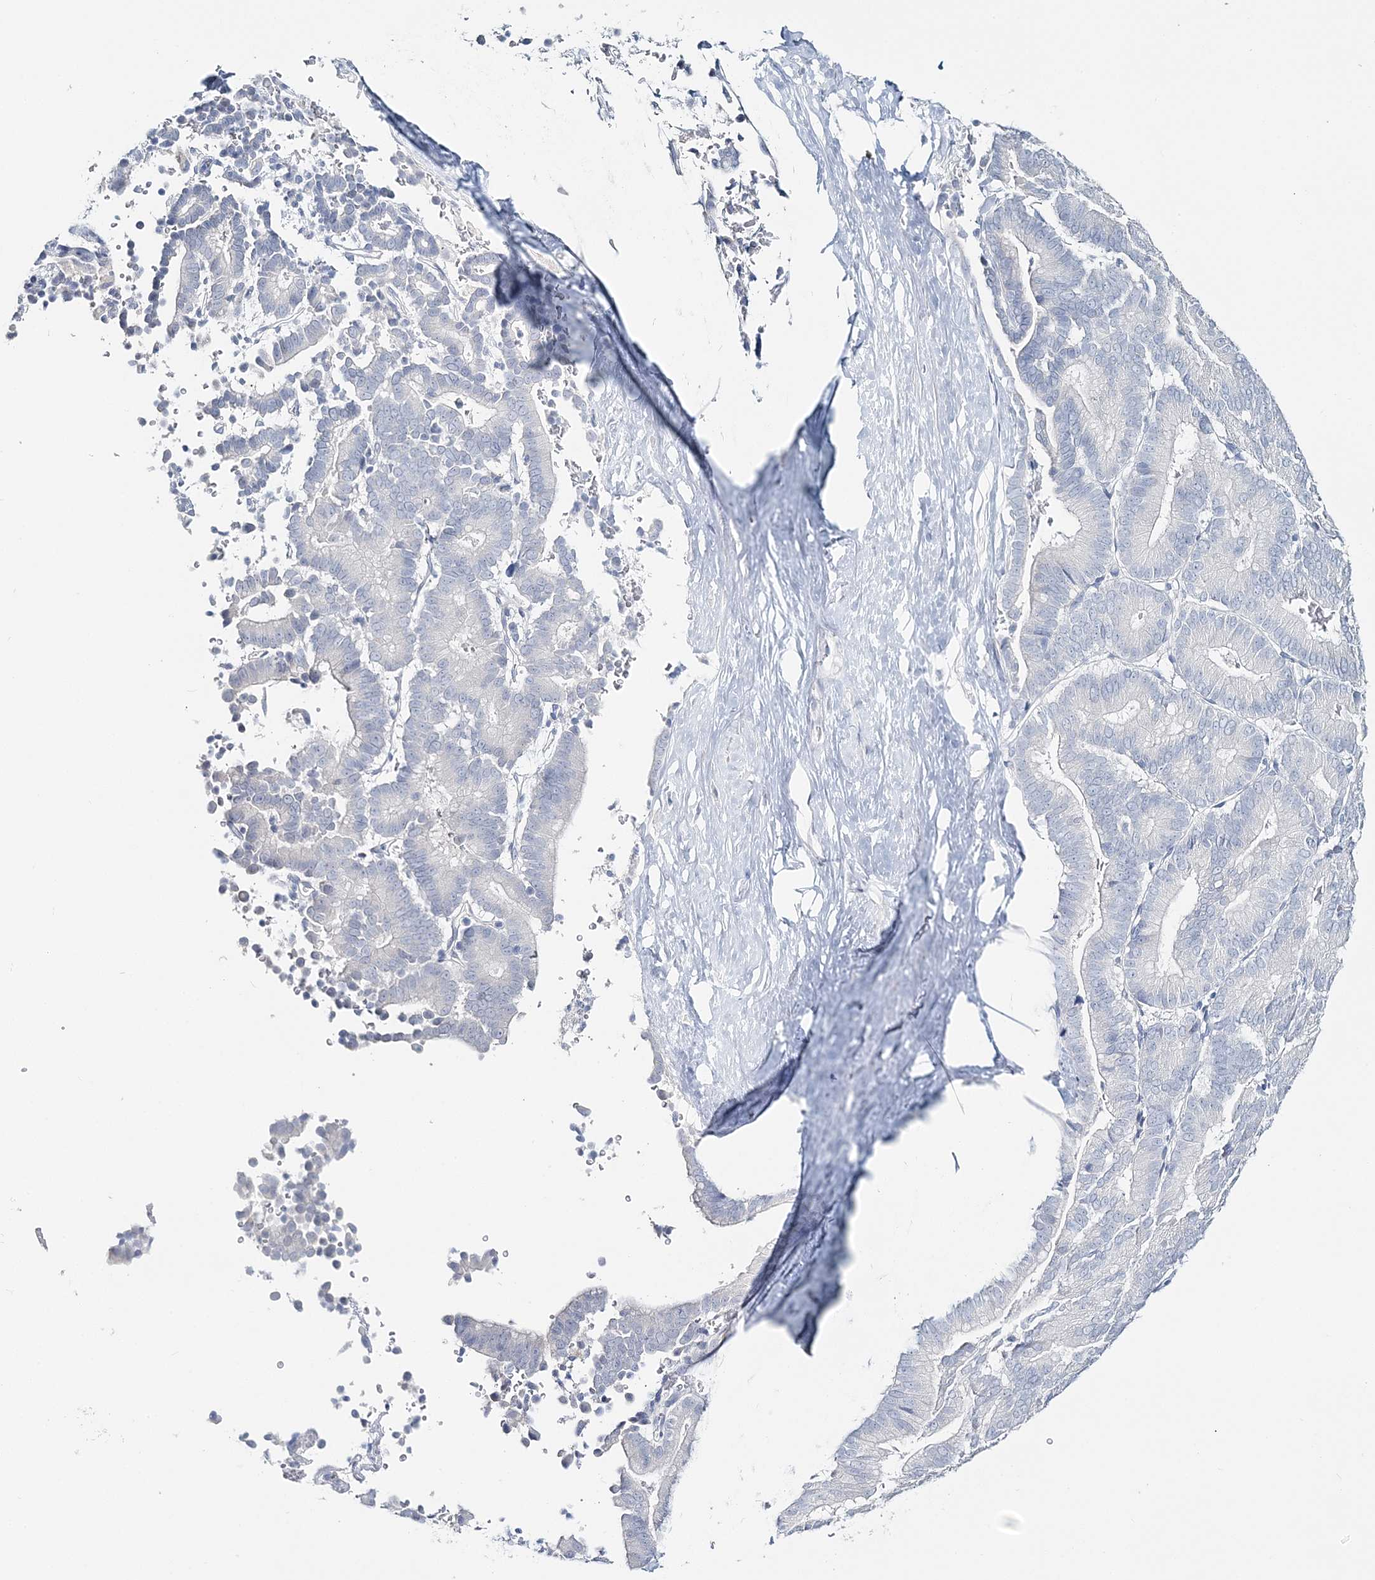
{"staining": {"intensity": "negative", "quantity": "none", "location": "none"}, "tissue": "liver cancer", "cell_type": "Tumor cells", "image_type": "cancer", "snomed": [{"axis": "morphology", "description": "Cholangiocarcinoma"}, {"axis": "topography", "description": "Liver"}], "caption": "DAB immunohistochemical staining of human liver cancer reveals no significant expression in tumor cells.", "gene": "CYP3A4", "patient": {"sex": "female", "age": 75}}